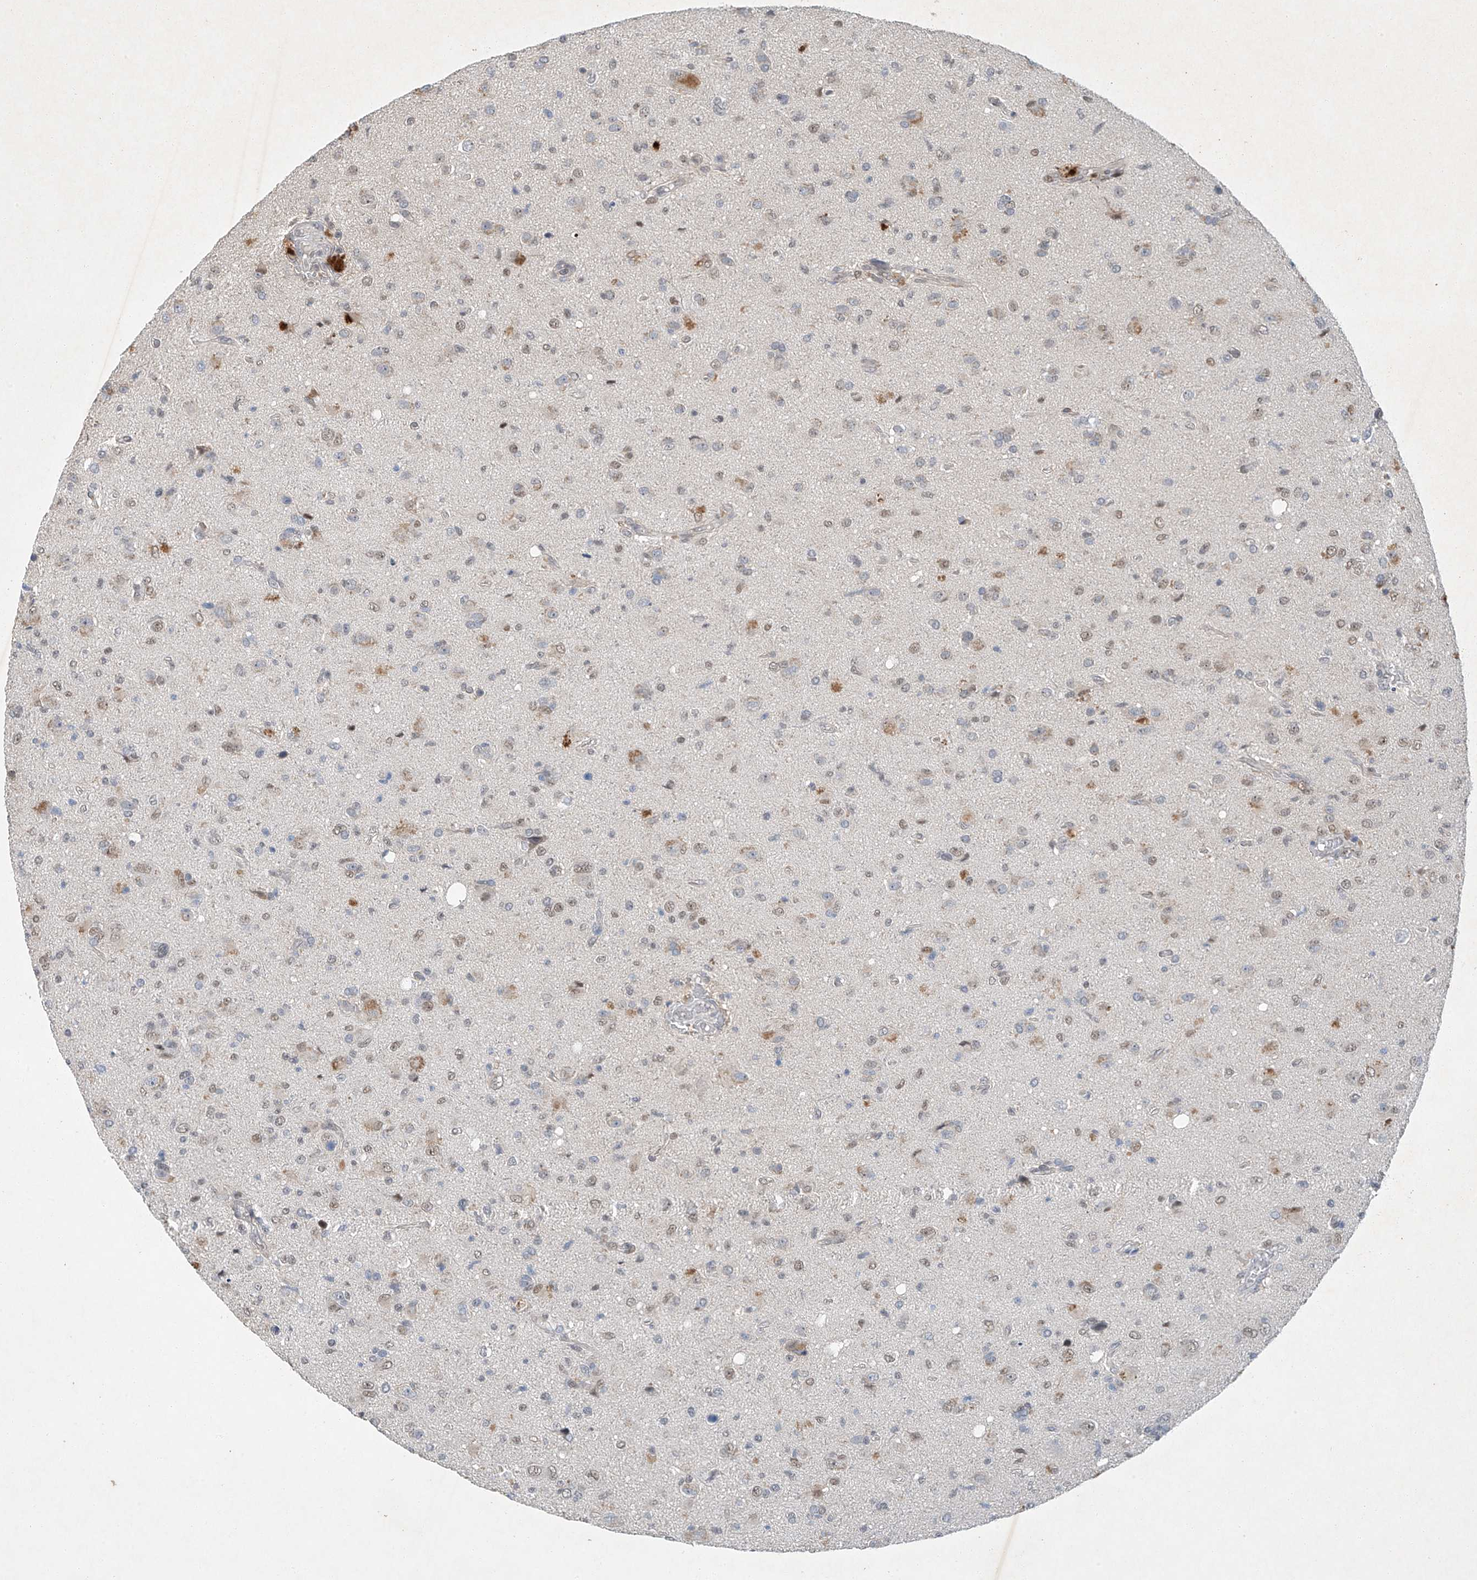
{"staining": {"intensity": "weak", "quantity": "25%-75%", "location": "nuclear"}, "tissue": "glioma", "cell_type": "Tumor cells", "image_type": "cancer", "snomed": [{"axis": "morphology", "description": "Glioma, malignant, High grade"}, {"axis": "topography", "description": "Brain"}], "caption": "Protein expression by immunohistochemistry (IHC) shows weak nuclear staining in approximately 25%-75% of tumor cells in glioma.", "gene": "TAF8", "patient": {"sex": "female", "age": 57}}